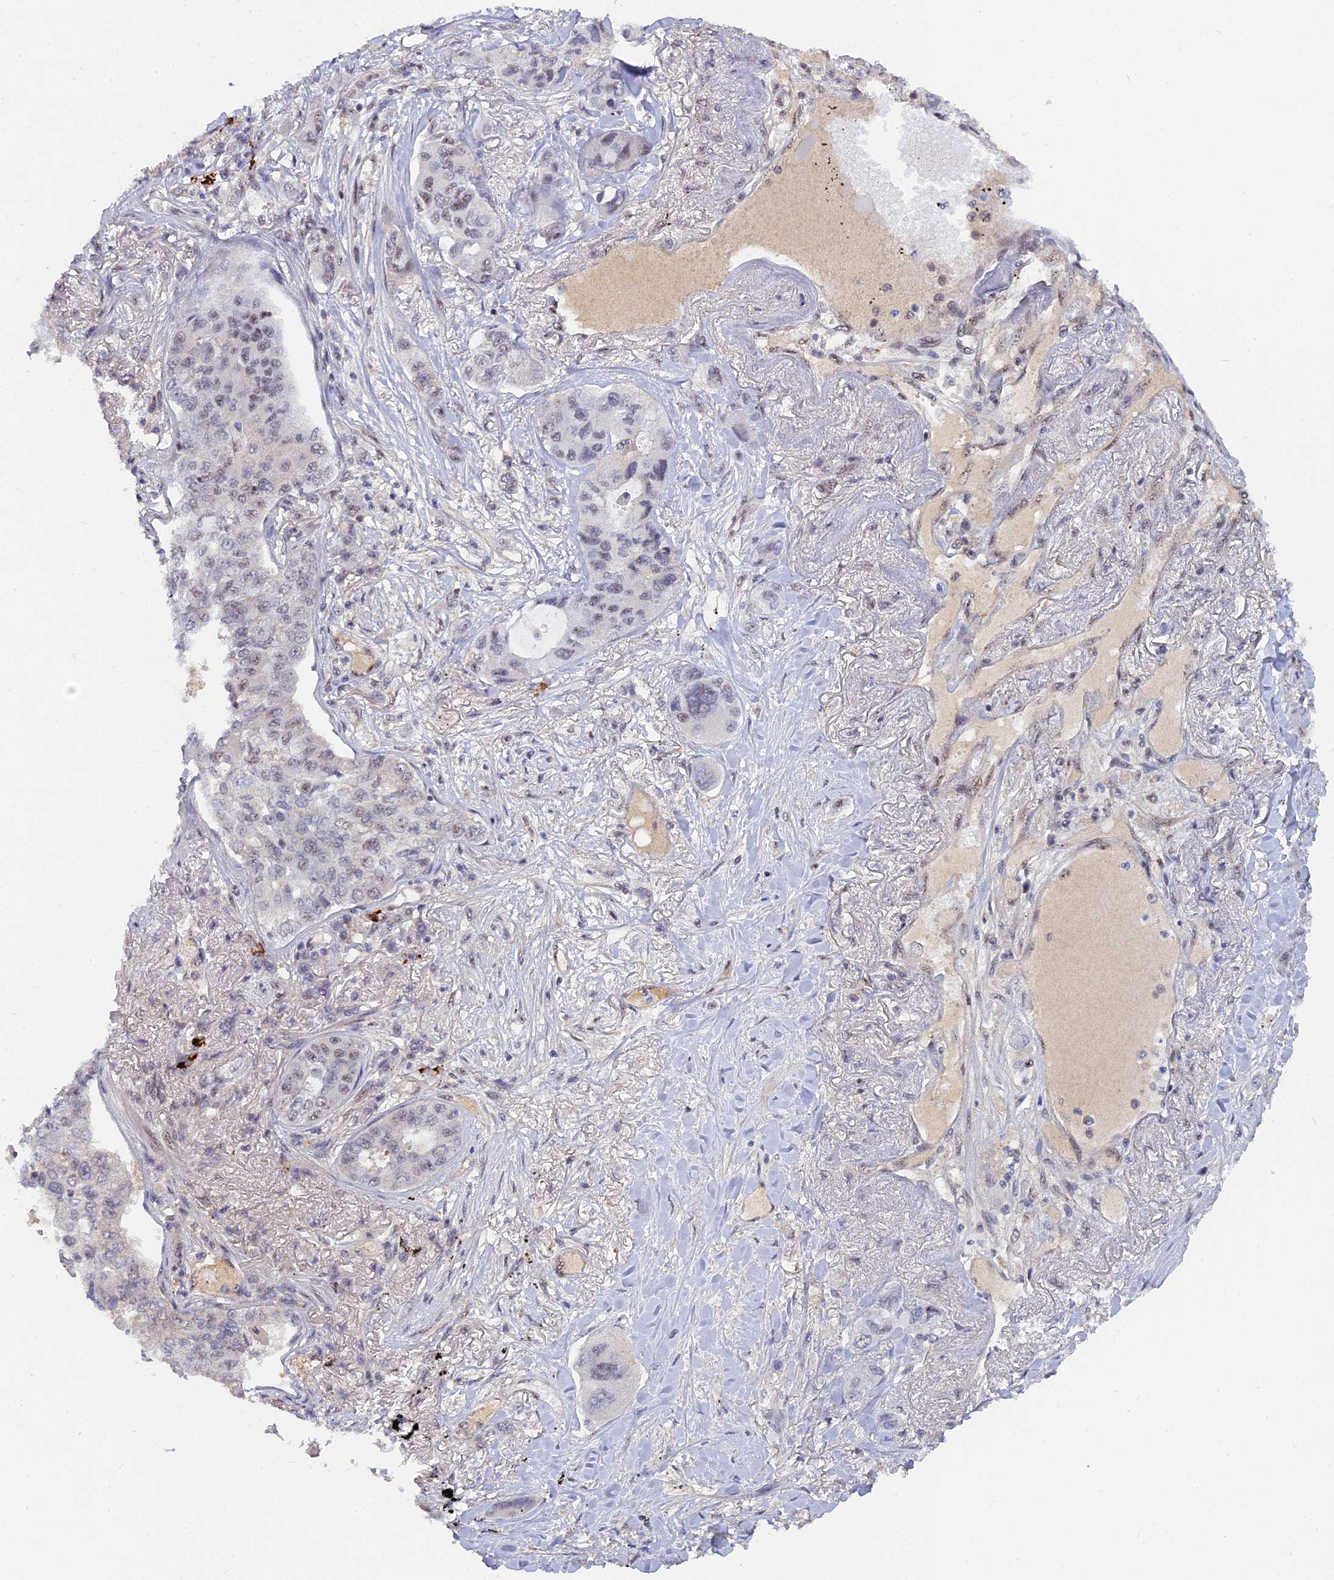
{"staining": {"intensity": "weak", "quantity": "<25%", "location": "nuclear"}, "tissue": "lung cancer", "cell_type": "Tumor cells", "image_type": "cancer", "snomed": [{"axis": "morphology", "description": "Adenocarcinoma, NOS"}, {"axis": "topography", "description": "Lung"}], "caption": "DAB immunohistochemical staining of human lung adenocarcinoma demonstrates no significant staining in tumor cells.", "gene": "TAB1", "patient": {"sex": "male", "age": 49}}